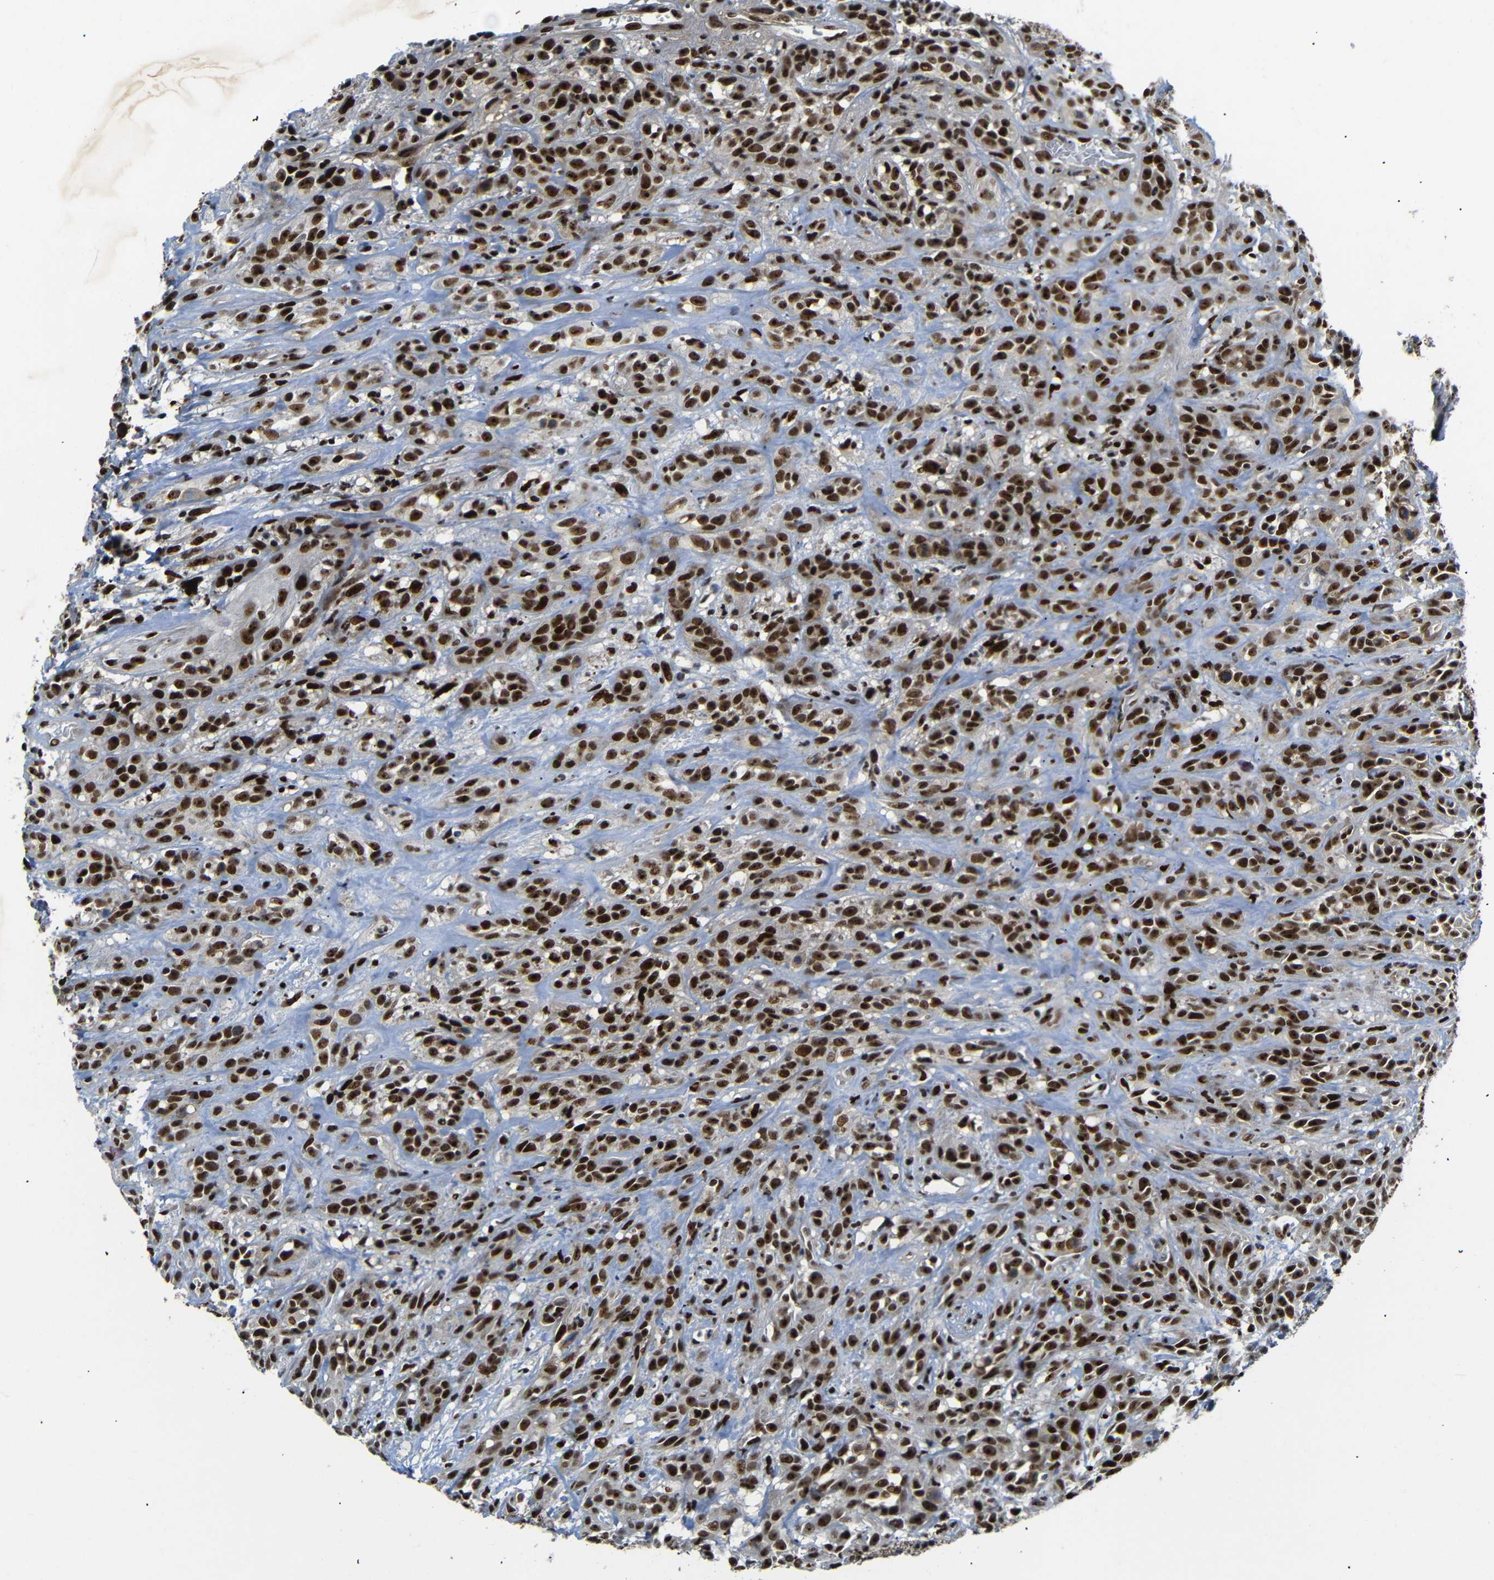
{"staining": {"intensity": "strong", "quantity": ">75%", "location": "nuclear"}, "tissue": "head and neck cancer", "cell_type": "Tumor cells", "image_type": "cancer", "snomed": [{"axis": "morphology", "description": "Normal tissue, NOS"}, {"axis": "morphology", "description": "Squamous cell carcinoma, NOS"}, {"axis": "topography", "description": "Cartilage tissue"}, {"axis": "topography", "description": "Head-Neck"}], "caption": "Brown immunohistochemical staining in human squamous cell carcinoma (head and neck) displays strong nuclear staining in approximately >75% of tumor cells.", "gene": "SETDB2", "patient": {"sex": "male", "age": 62}}